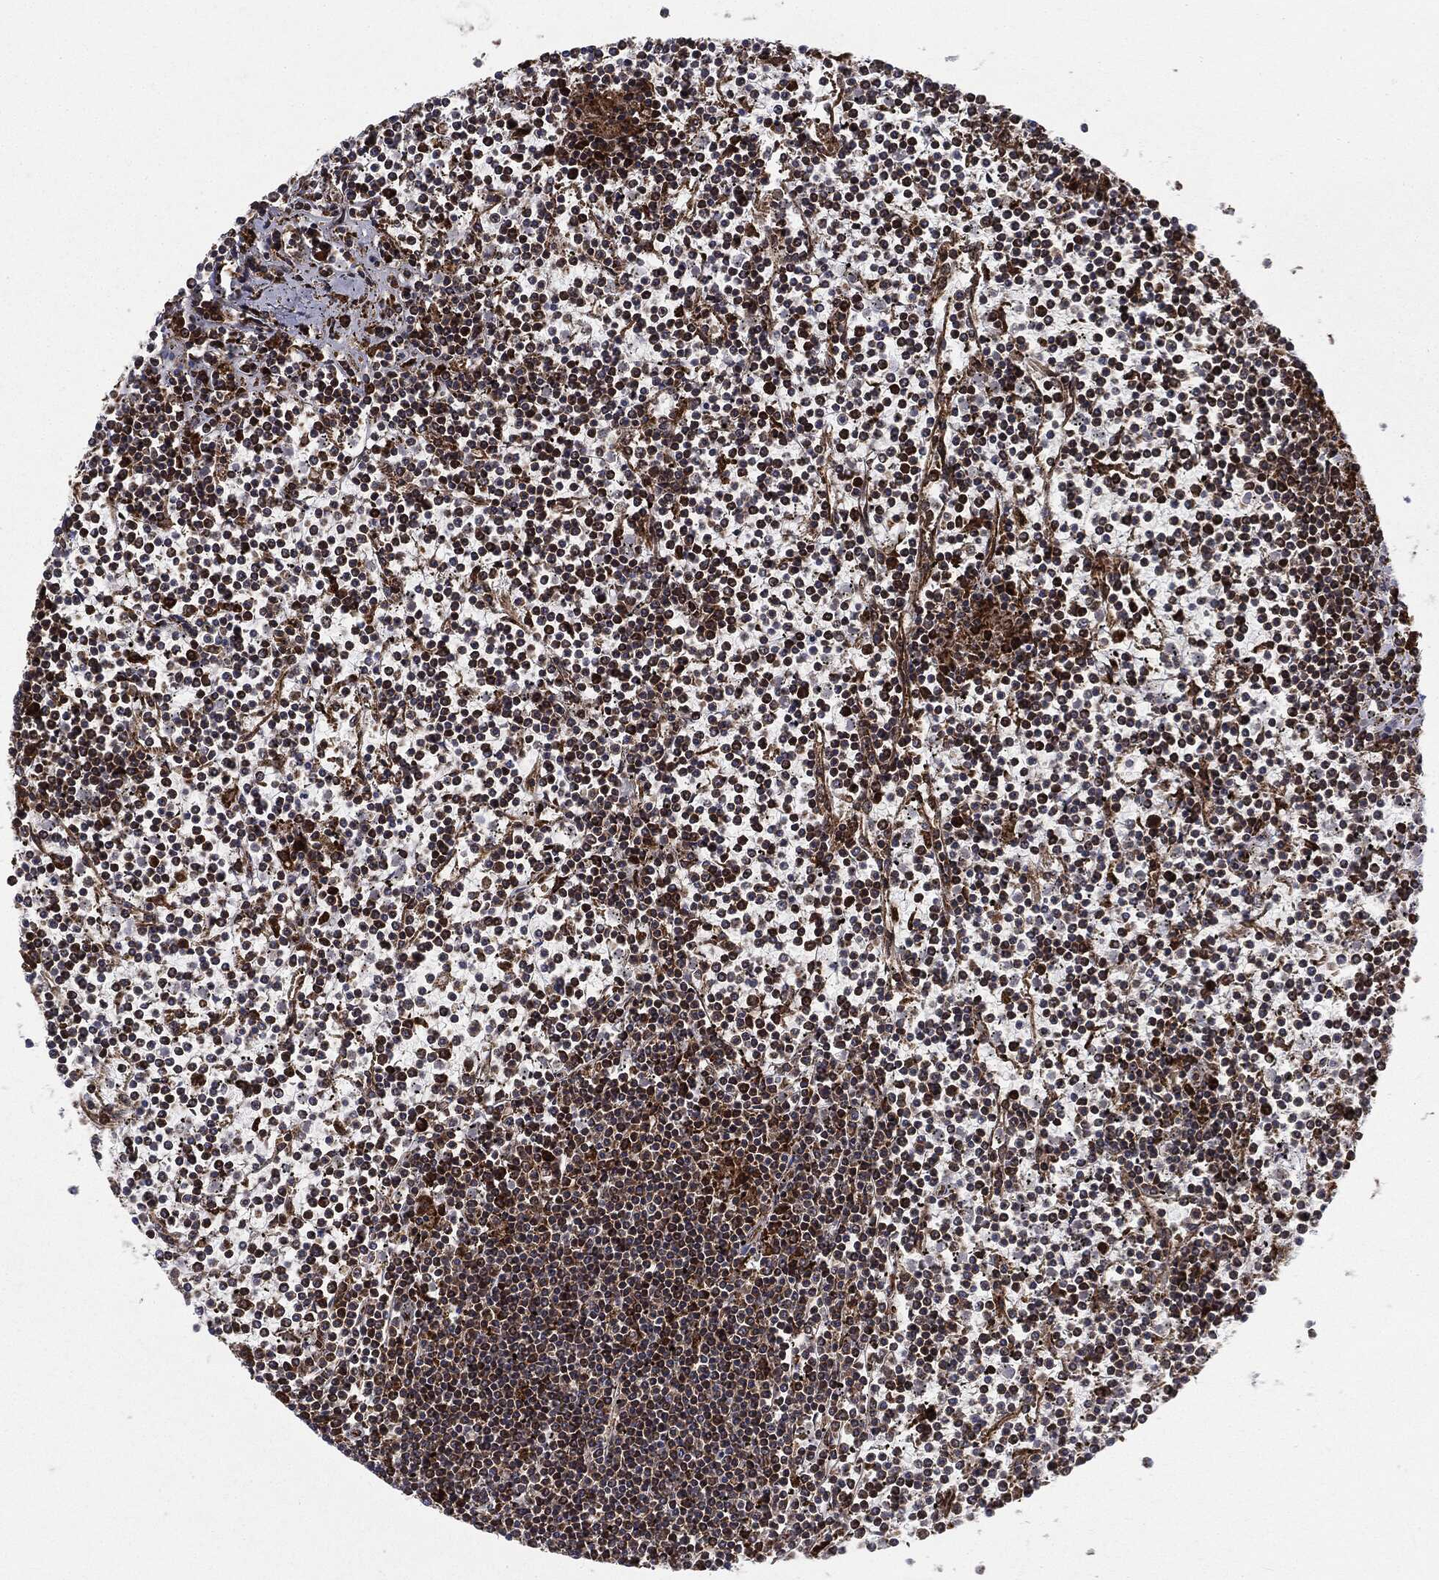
{"staining": {"intensity": "moderate", "quantity": ">75%", "location": "cytoplasmic/membranous"}, "tissue": "lymphoma", "cell_type": "Tumor cells", "image_type": "cancer", "snomed": [{"axis": "morphology", "description": "Malignant lymphoma, non-Hodgkin's type, Low grade"}, {"axis": "topography", "description": "Spleen"}], "caption": "Brown immunohistochemical staining in human lymphoma displays moderate cytoplasmic/membranous staining in about >75% of tumor cells. The staining is performed using DAB brown chromogen to label protein expression. The nuclei are counter-stained blue using hematoxylin.", "gene": "CYLD", "patient": {"sex": "female", "age": 19}}